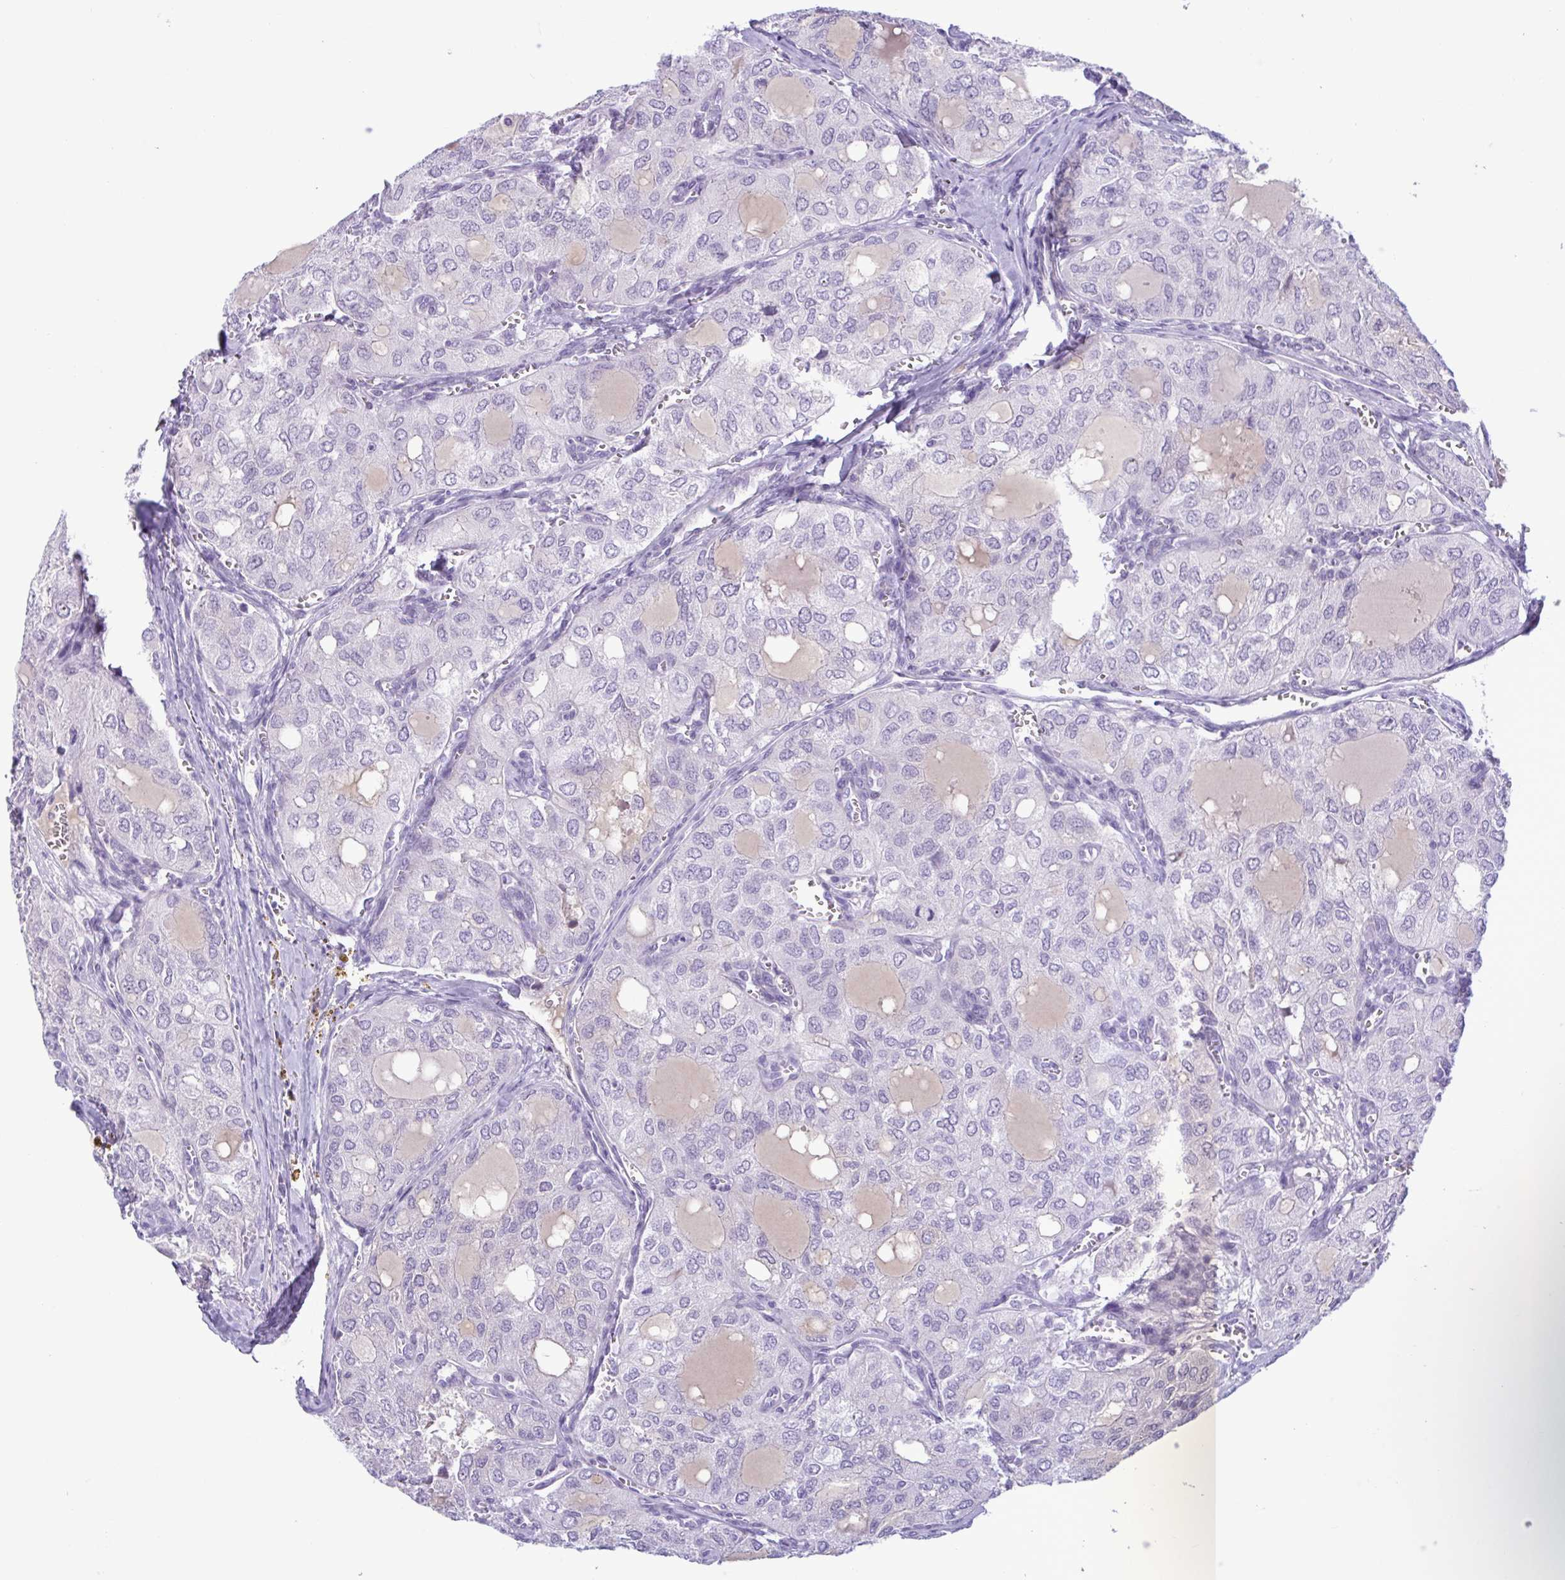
{"staining": {"intensity": "negative", "quantity": "none", "location": "none"}, "tissue": "thyroid cancer", "cell_type": "Tumor cells", "image_type": "cancer", "snomed": [{"axis": "morphology", "description": "Follicular adenoma carcinoma, NOS"}, {"axis": "topography", "description": "Thyroid gland"}], "caption": "An image of human follicular adenoma carcinoma (thyroid) is negative for staining in tumor cells.", "gene": "WNT9B", "patient": {"sex": "male", "age": 75}}